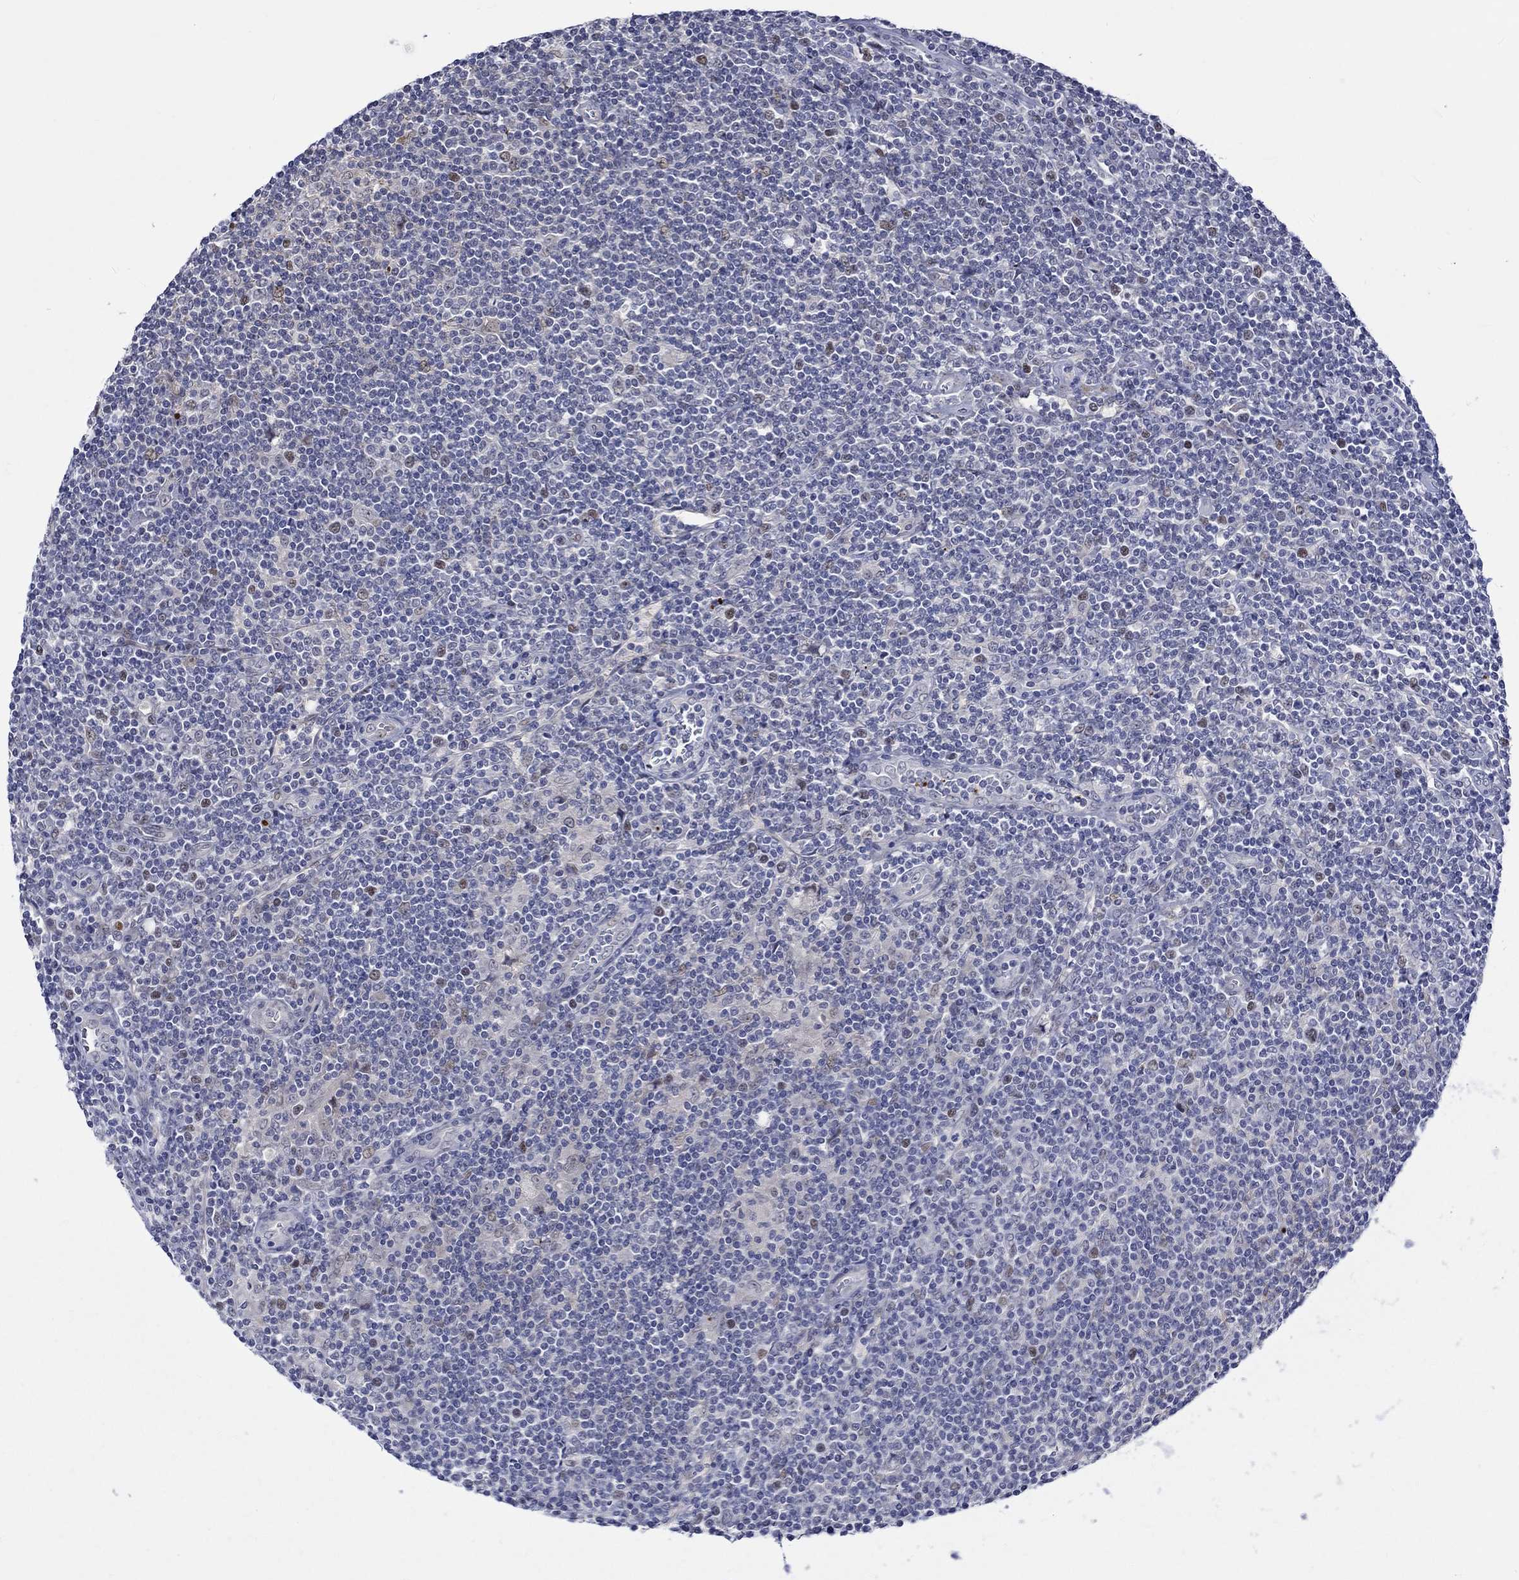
{"staining": {"intensity": "negative", "quantity": "none", "location": "none"}, "tissue": "lymphoma", "cell_type": "Tumor cells", "image_type": "cancer", "snomed": [{"axis": "morphology", "description": "Hodgkin's disease, NOS"}, {"axis": "topography", "description": "Lymph node"}], "caption": "DAB (3,3'-diaminobenzidine) immunohistochemical staining of Hodgkin's disease reveals no significant positivity in tumor cells. Nuclei are stained in blue.", "gene": "E2F8", "patient": {"sex": "male", "age": 40}}